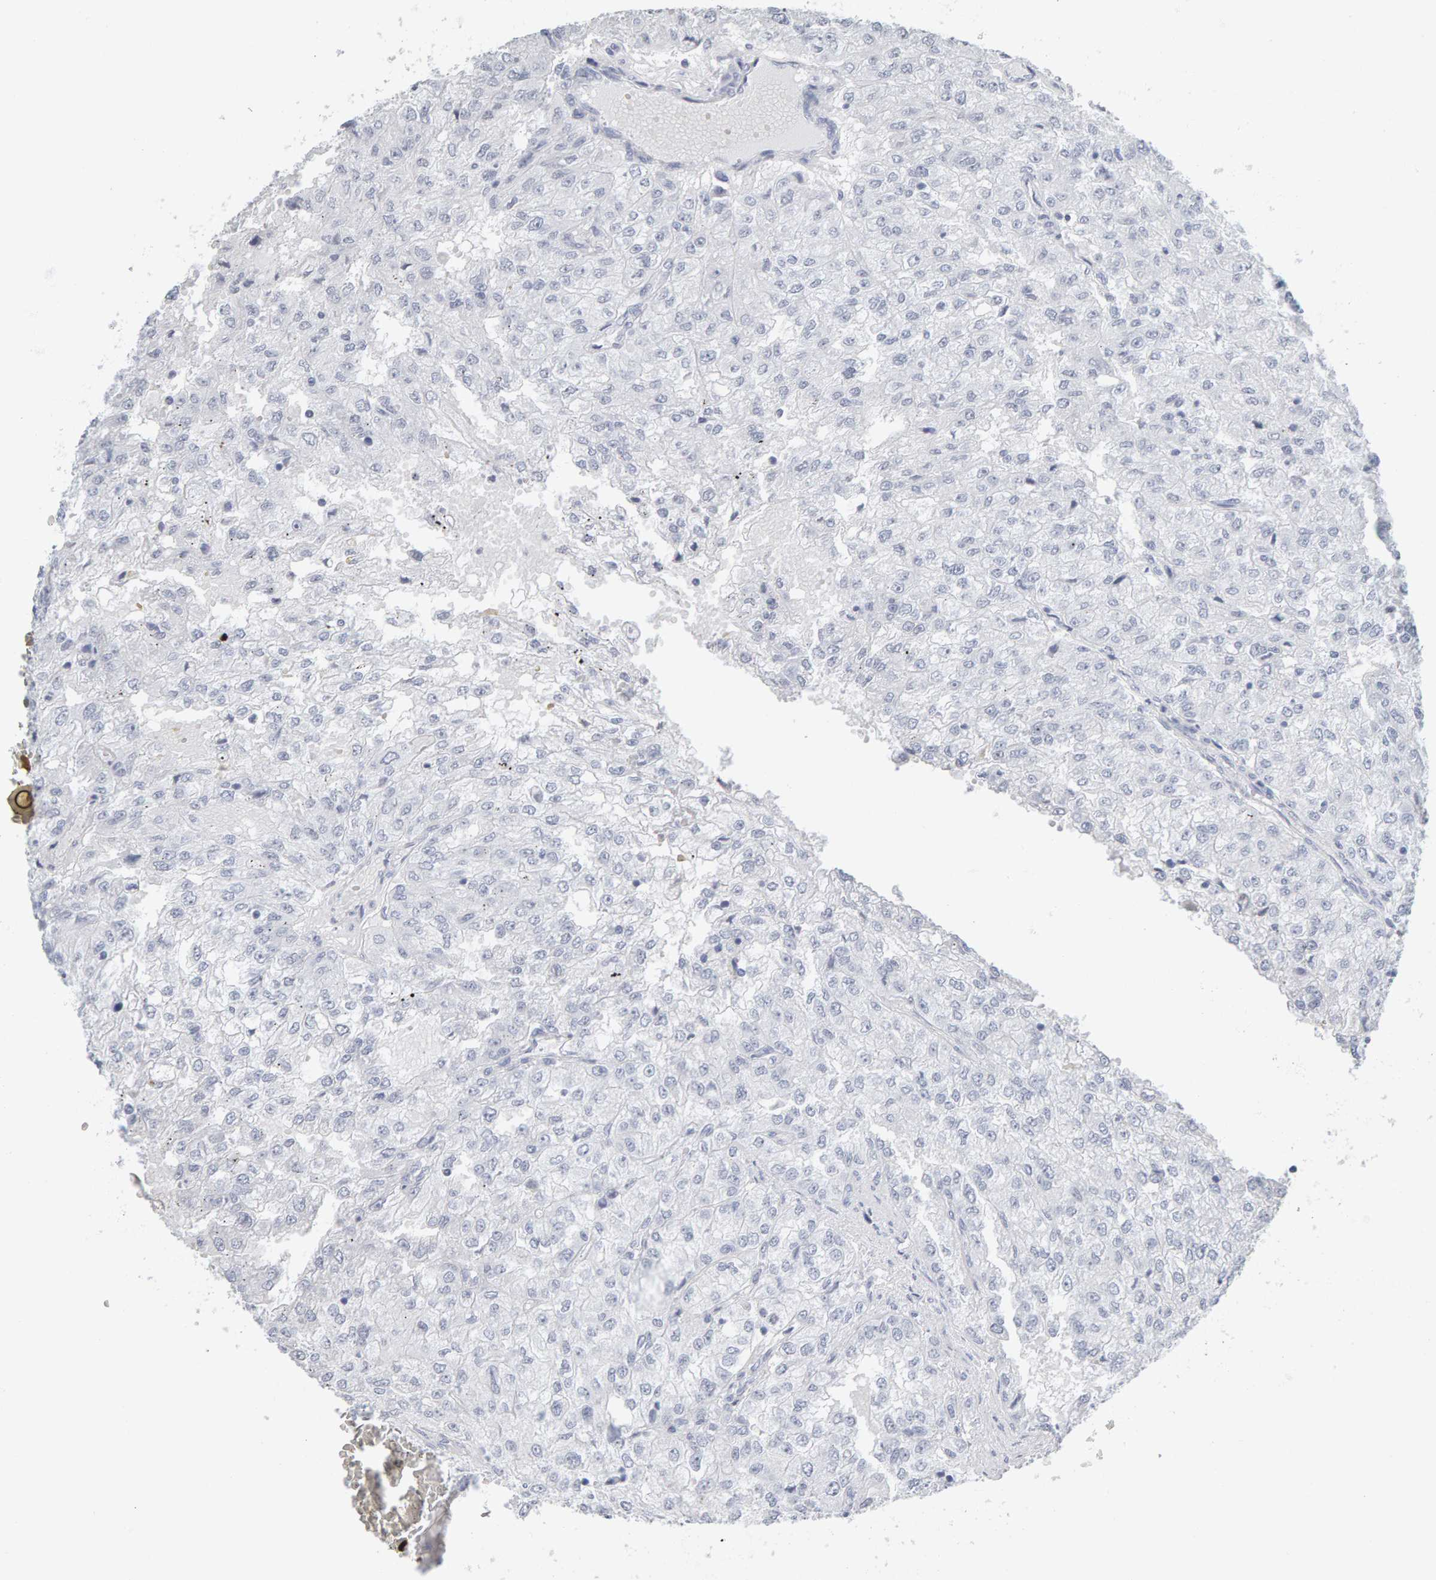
{"staining": {"intensity": "negative", "quantity": "none", "location": "none"}, "tissue": "renal cancer", "cell_type": "Tumor cells", "image_type": "cancer", "snomed": [{"axis": "morphology", "description": "Adenocarcinoma, NOS"}, {"axis": "topography", "description": "Kidney"}], "caption": "DAB (3,3'-diaminobenzidine) immunohistochemical staining of human renal cancer exhibits no significant expression in tumor cells.", "gene": "SPACA3", "patient": {"sex": "female", "age": 54}}